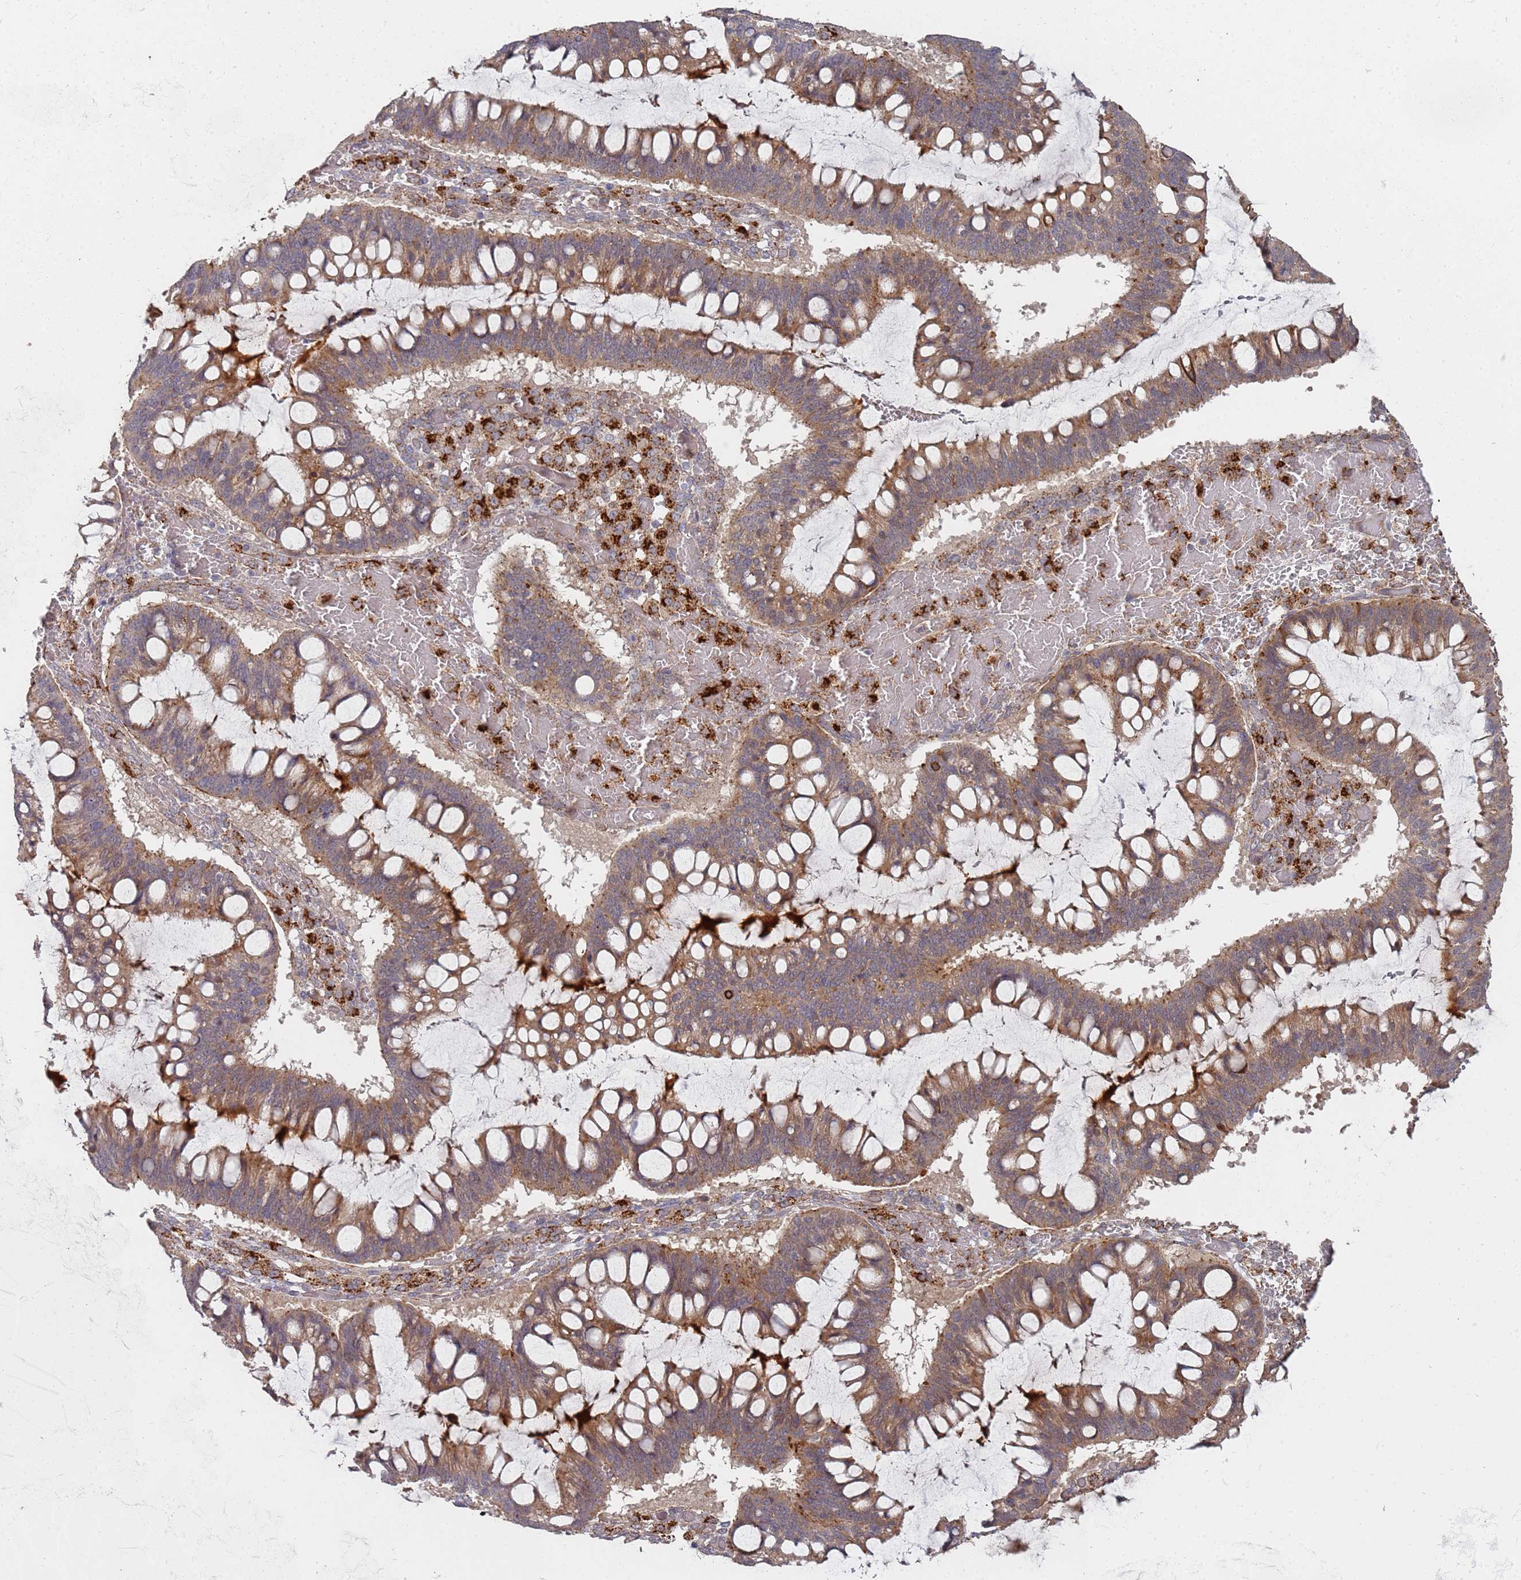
{"staining": {"intensity": "moderate", "quantity": ">75%", "location": "cytoplasmic/membranous"}, "tissue": "ovarian cancer", "cell_type": "Tumor cells", "image_type": "cancer", "snomed": [{"axis": "morphology", "description": "Cystadenocarcinoma, mucinous, NOS"}, {"axis": "topography", "description": "Ovary"}], "caption": "Ovarian cancer was stained to show a protein in brown. There is medium levels of moderate cytoplasmic/membranous expression in approximately >75% of tumor cells.", "gene": "ABCB6", "patient": {"sex": "female", "age": 73}}